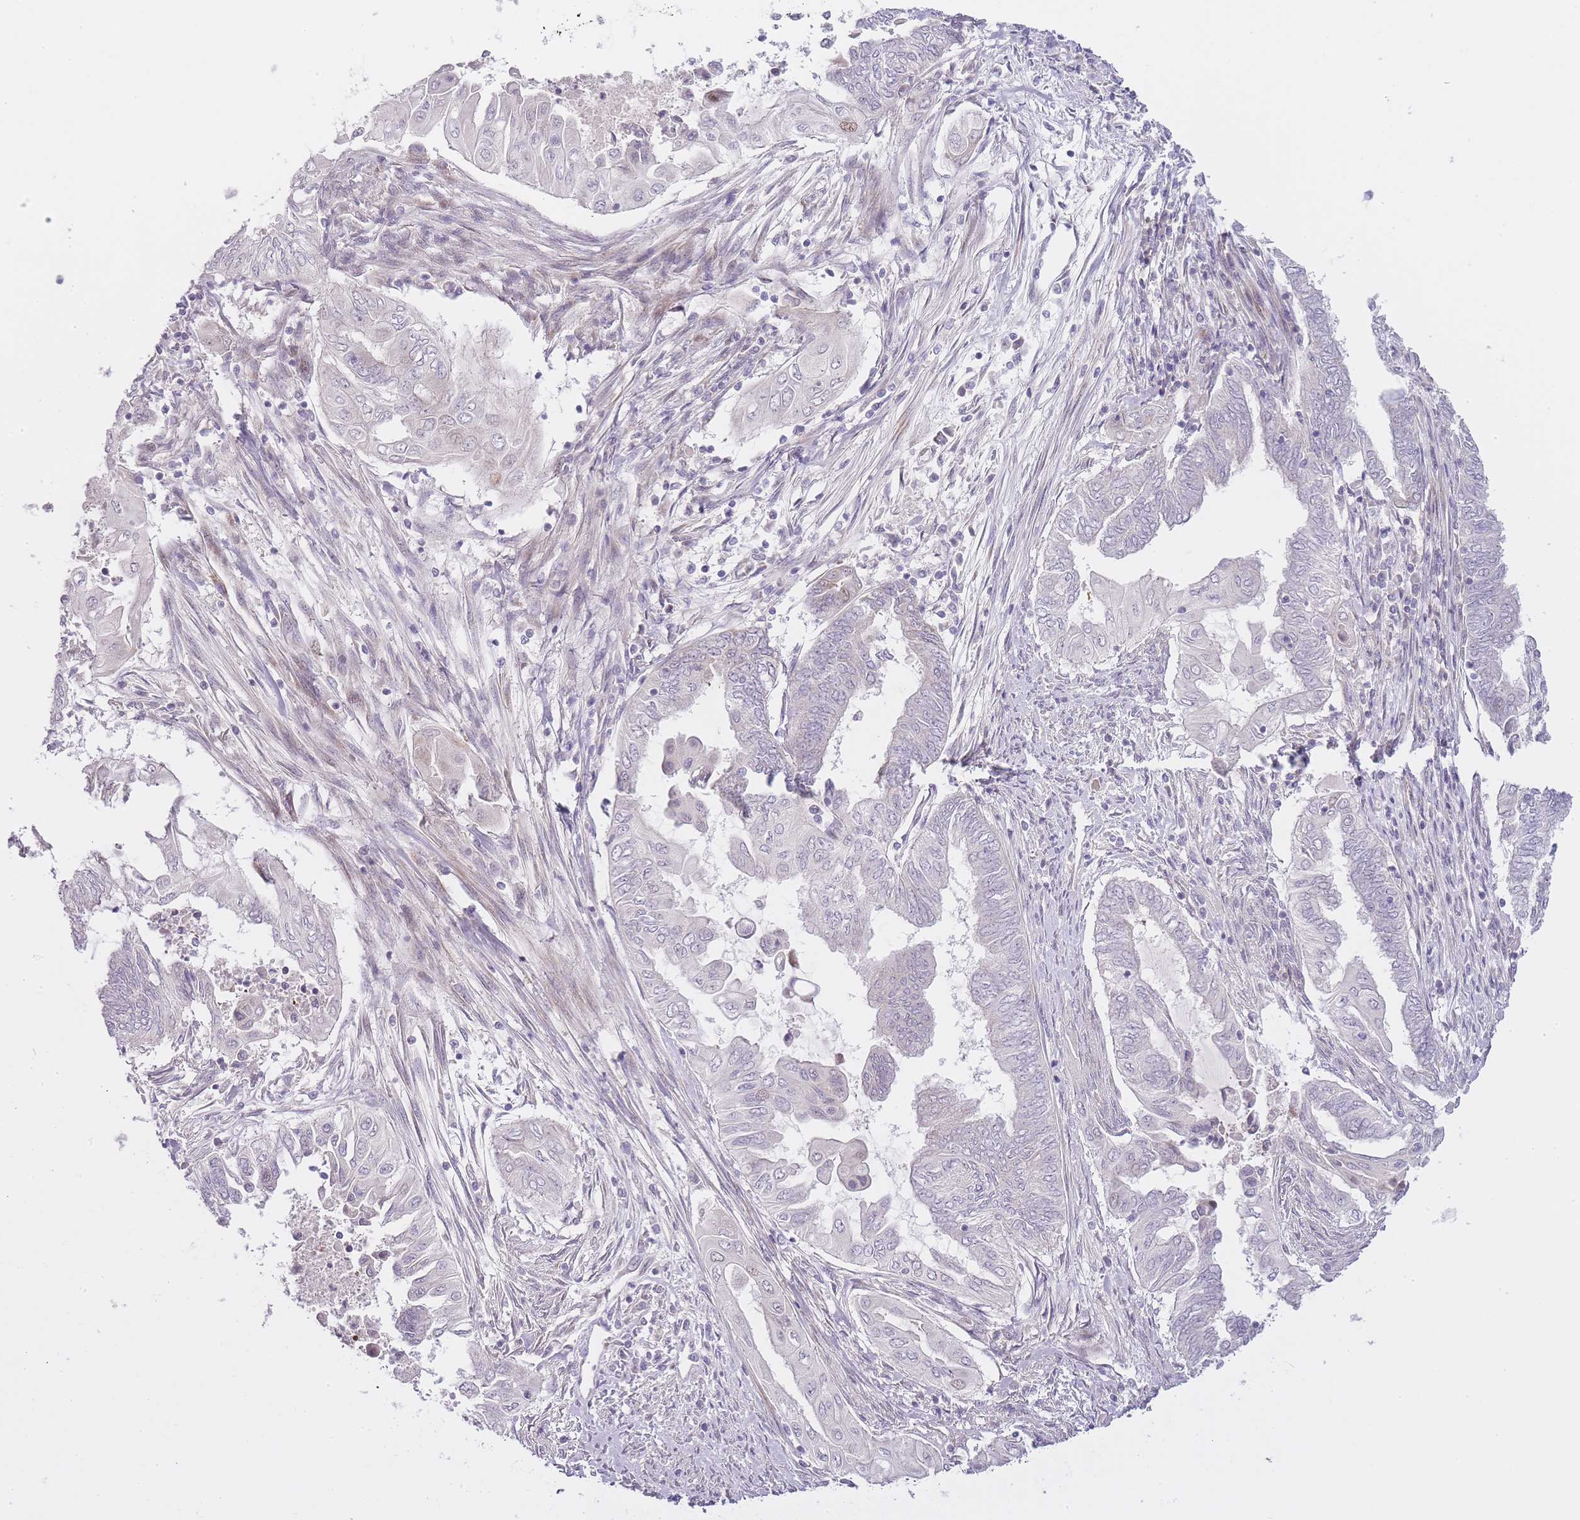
{"staining": {"intensity": "negative", "quantity": "none", "location": "none"}, "tissue": "endometrial cancer", "cell_type": "Tumor cells", "image_type": "cancer", "snomed": [{"axis": "morphology", "description": "Adenocarcinoma, NOS"}, {"axis": "topography", "description": "Uterus"}, {"axis": "topography", "description": "Endometrium"}], "caption": "Immunohistochemical staining of human endometrial adenocarcinoma shows no significant expression in tumor cells. Brightfield microscopy of immunohistochemistry (IHC) stained with DAB (3,3'-diaminobenzidine) (brown) and hematoxylin (blue), captured at high magnification.", "gene": "OGG1", "patient": {"sex": "female", "age": 70}}